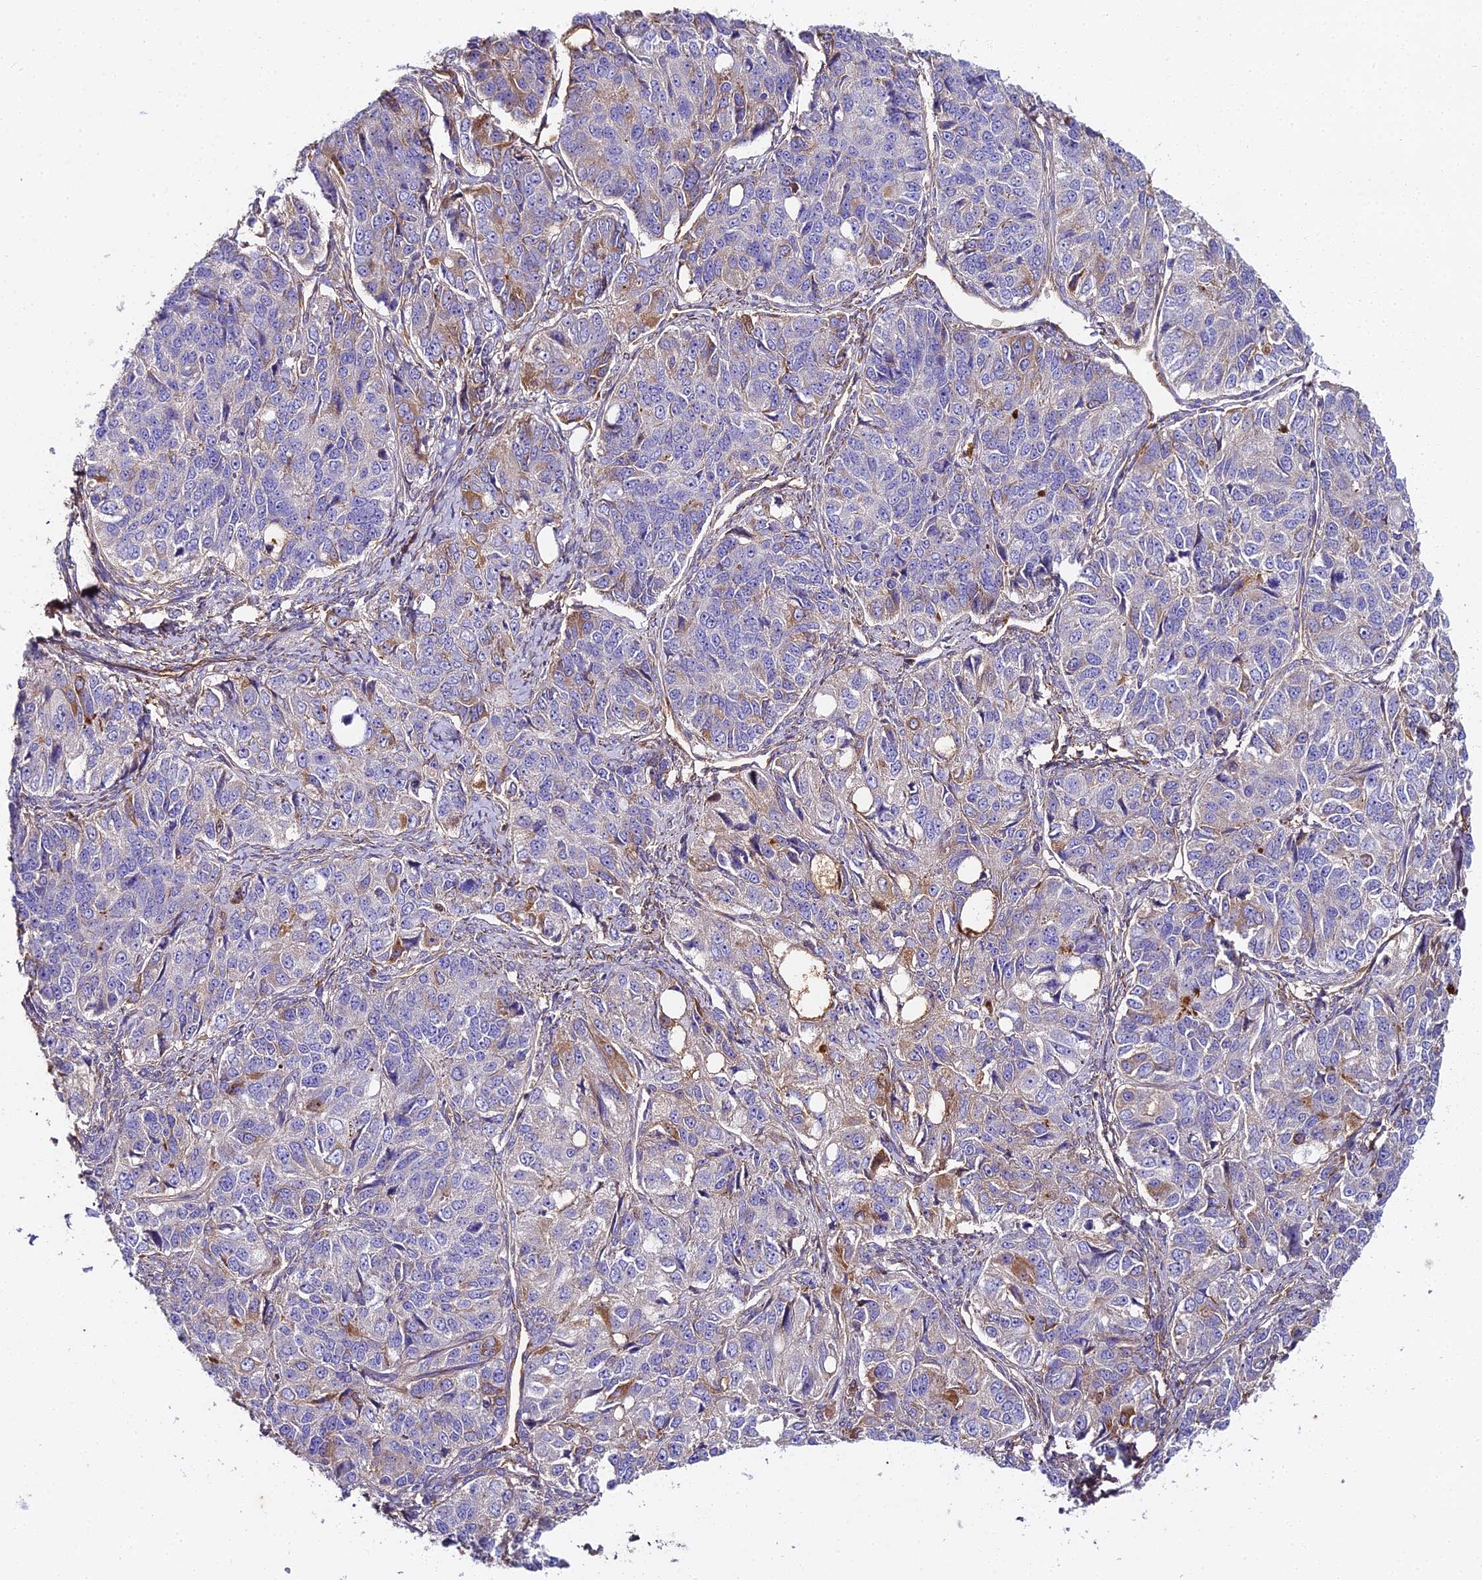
{"staining": {"intensity": "weak", "quantity": "<25%", "location": "cytoplasmic/membranous"}, "tissue": "ovarian cancer", "cell_type": "Tumor cells", "image_type": "cancer", "snomed": [{"axis": "morphology", "description": "Carcinoma, endometroid"}, {"axis": "topography", "description": "Ovary"}], "caption": "DAB immunohistochemical staining of ovarian cancer (endometroid carcinoma) displays no significant staining in tumor cells.", "gene": "BEX4", "patient": {"sex": "female", "age": 51}}